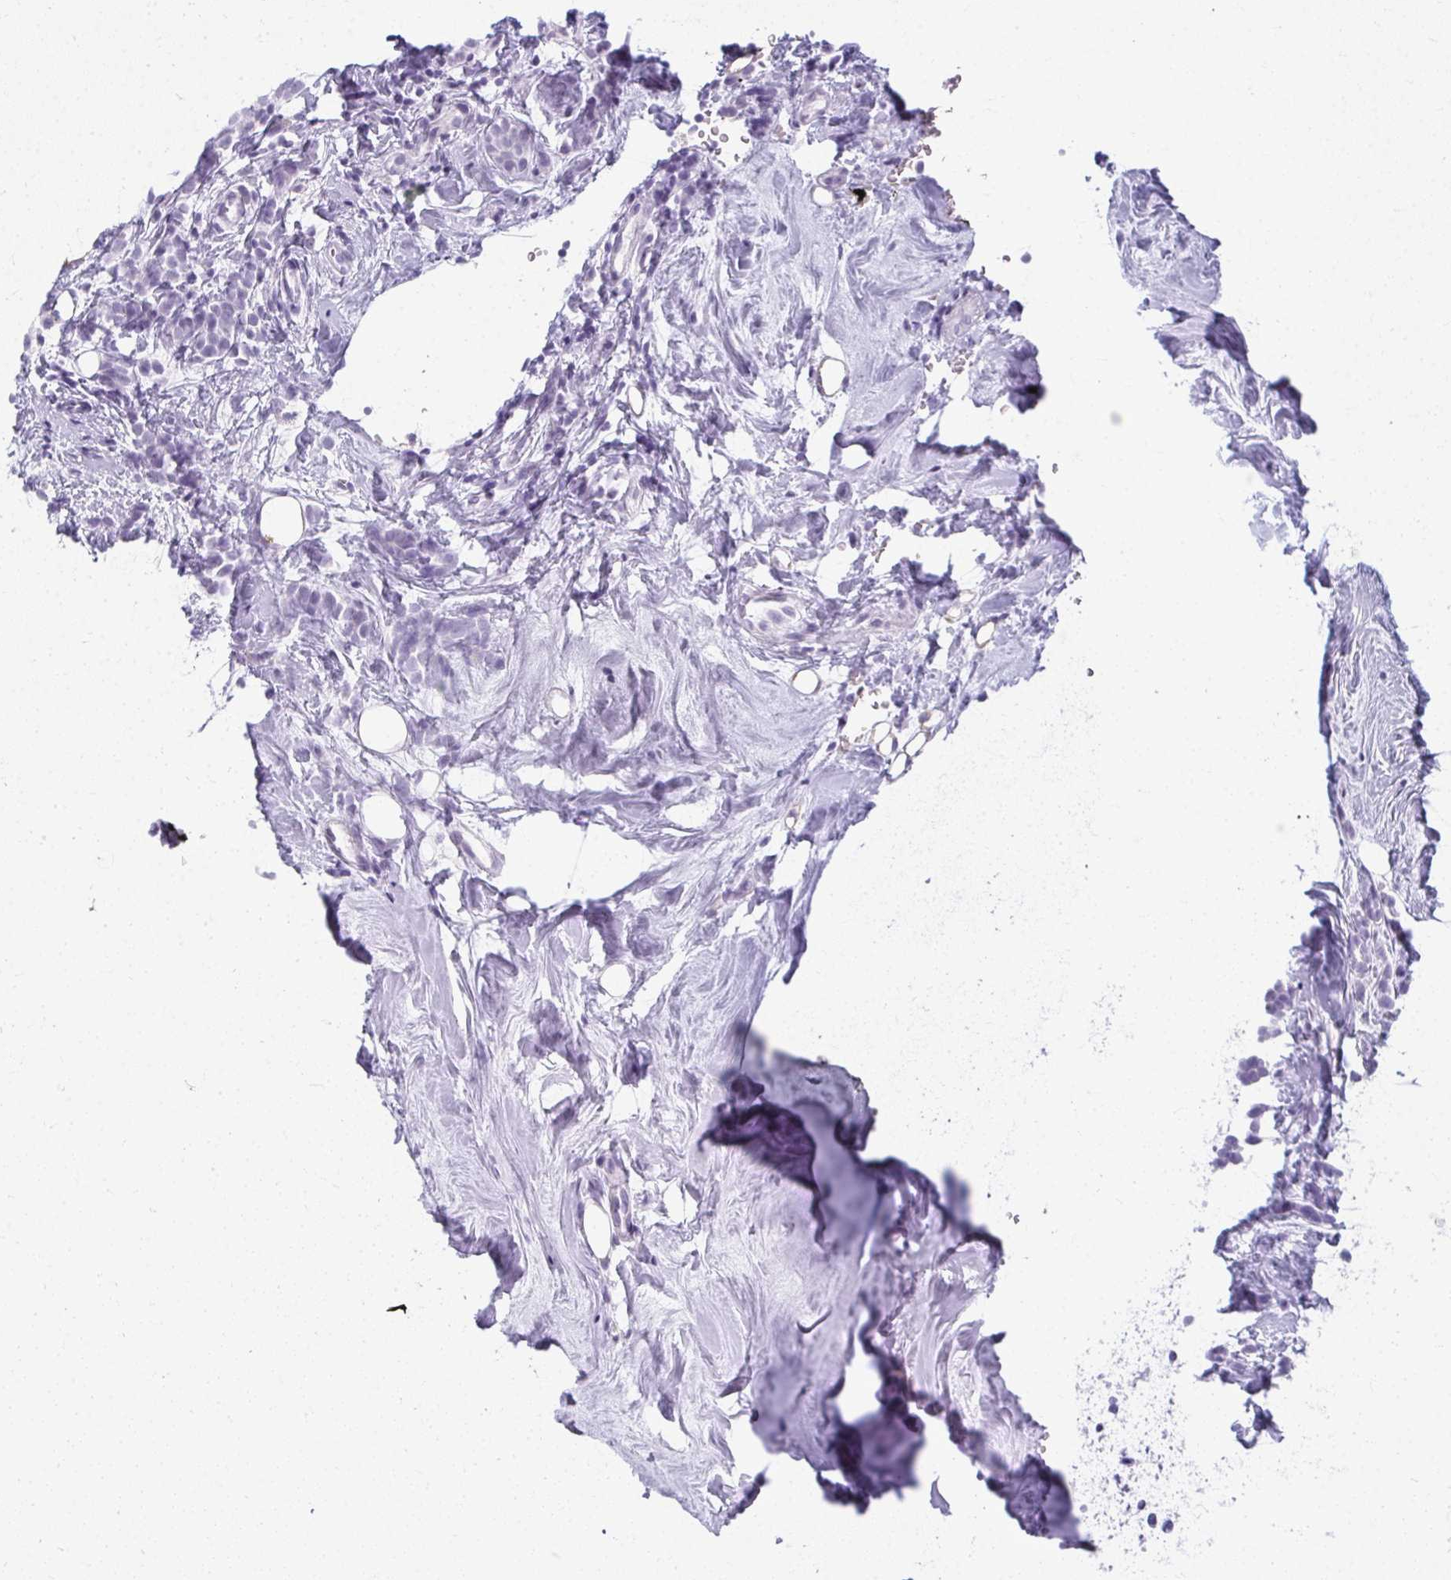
{"staining": {"intensity": "negative", "quantity": "none", "location": "none"}, "tissue": "breast cancer", "cell_type": "Tumor cells", "image_type": "cancer", "snomed": [{"axis": "morphology", "description": "Lobular carcinoma"}, {"axis": "topography", "description": "Breast"}], "caption": "IHC histopathology image of neoplastic tissue: breast lobular carcinoma stained with DAB shows no significant protein expression in tumor cells.", "gene": "MOBP", "patient": {"sex": "female", "age": 49}}